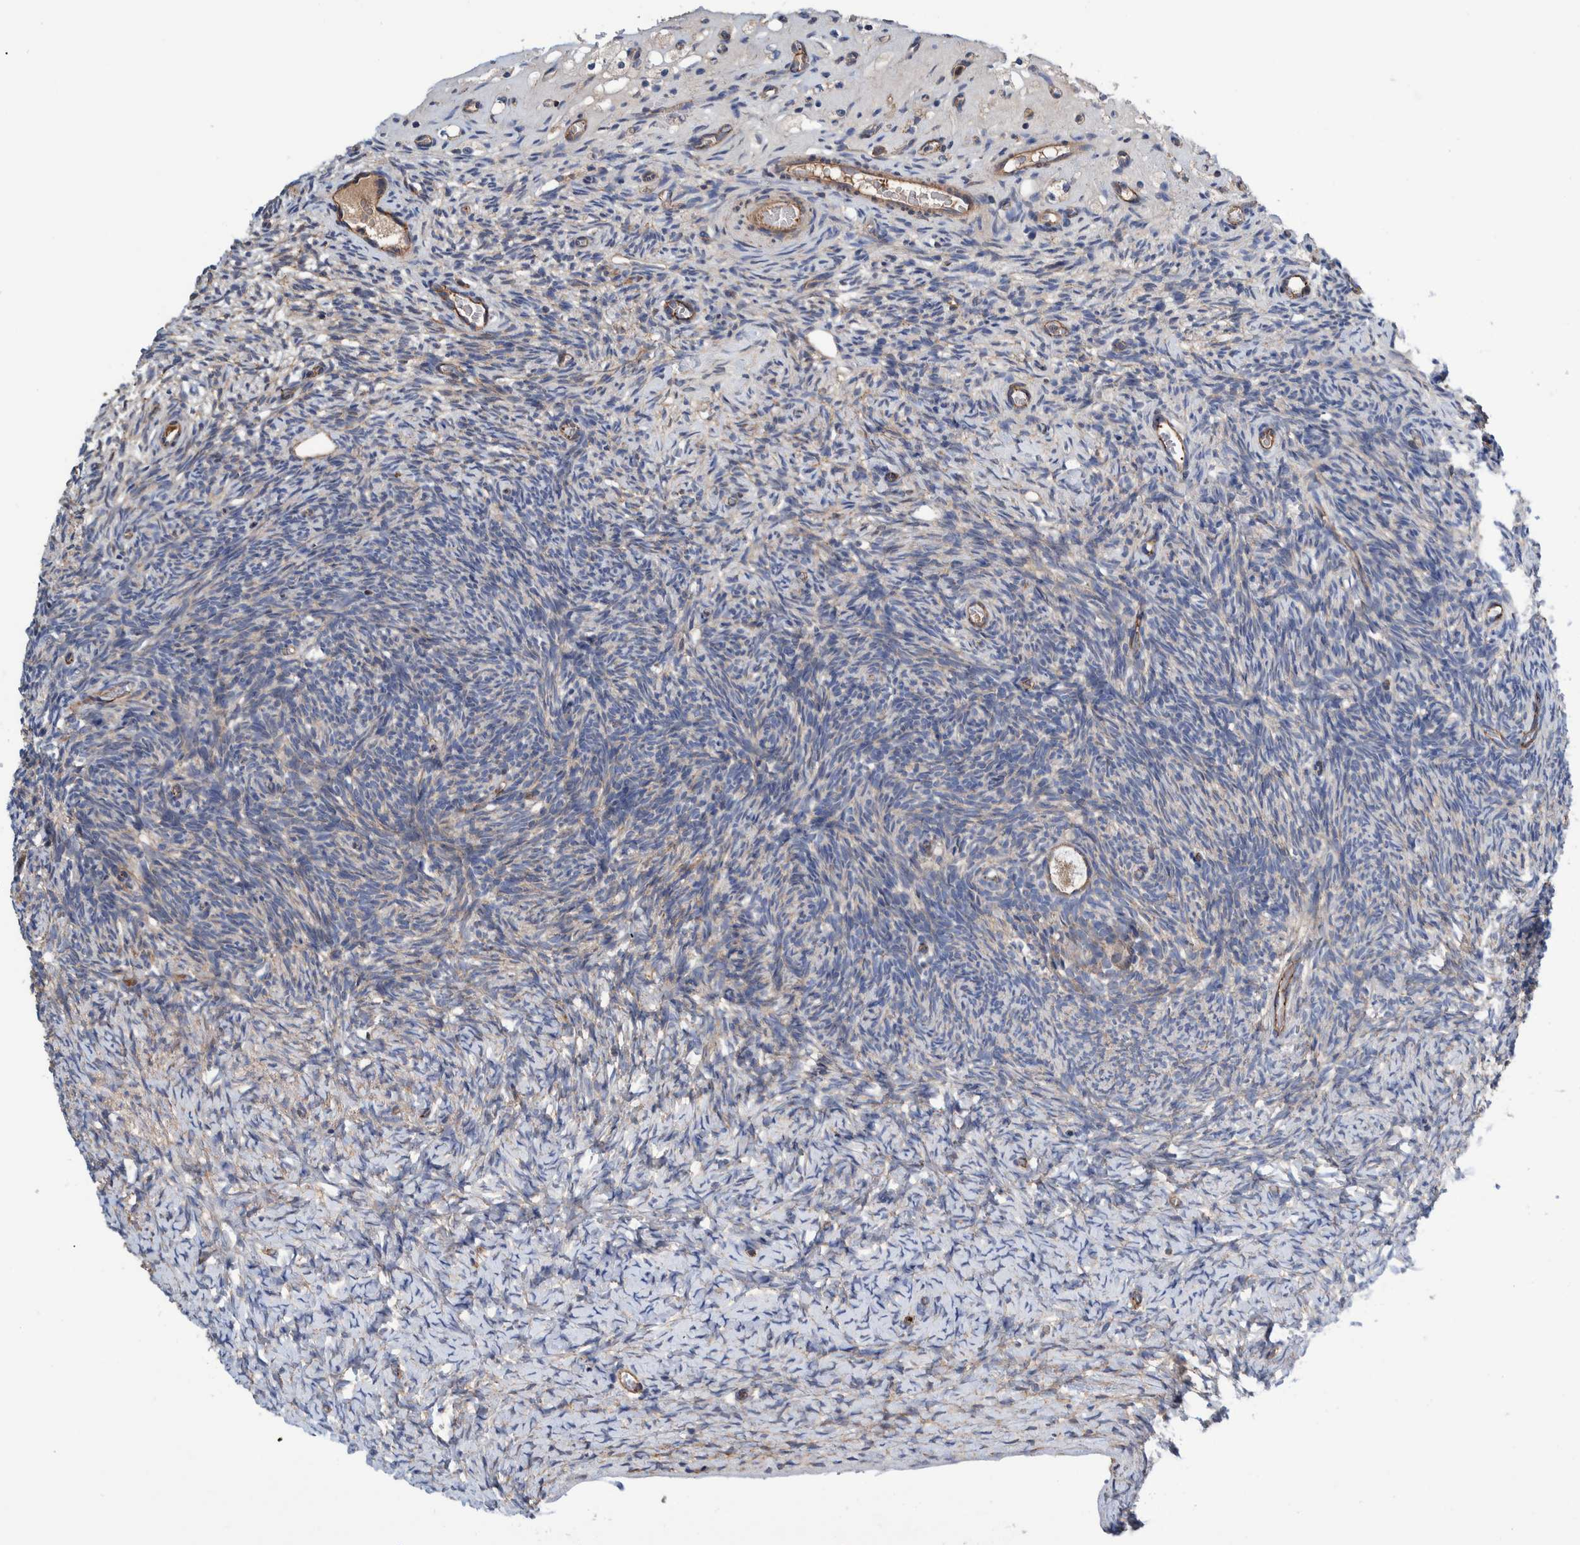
{"staining": {"intensity": "weak", "quantity": ">75%", "location": "cytoplasmic/membranous"}, "tissue": "ovary", "cell_type": "Follicle cells", "image_type": "normal", "snomed": [{"axis": "morphology", "description": "Normal tissue, NOS"}, {"axis": "topography", "description": "Ovary"}], "caption": "The photomicrograph reveals a brown stain indicating the presence of a protein in the cytoplasmic/membranous of follicle cells in ovary. (brown staining indicates protein expression, while blue staining denotes nuclei).", "gene": "ENSG00000262660", "patient": {"sex": "female", "age": 34}}